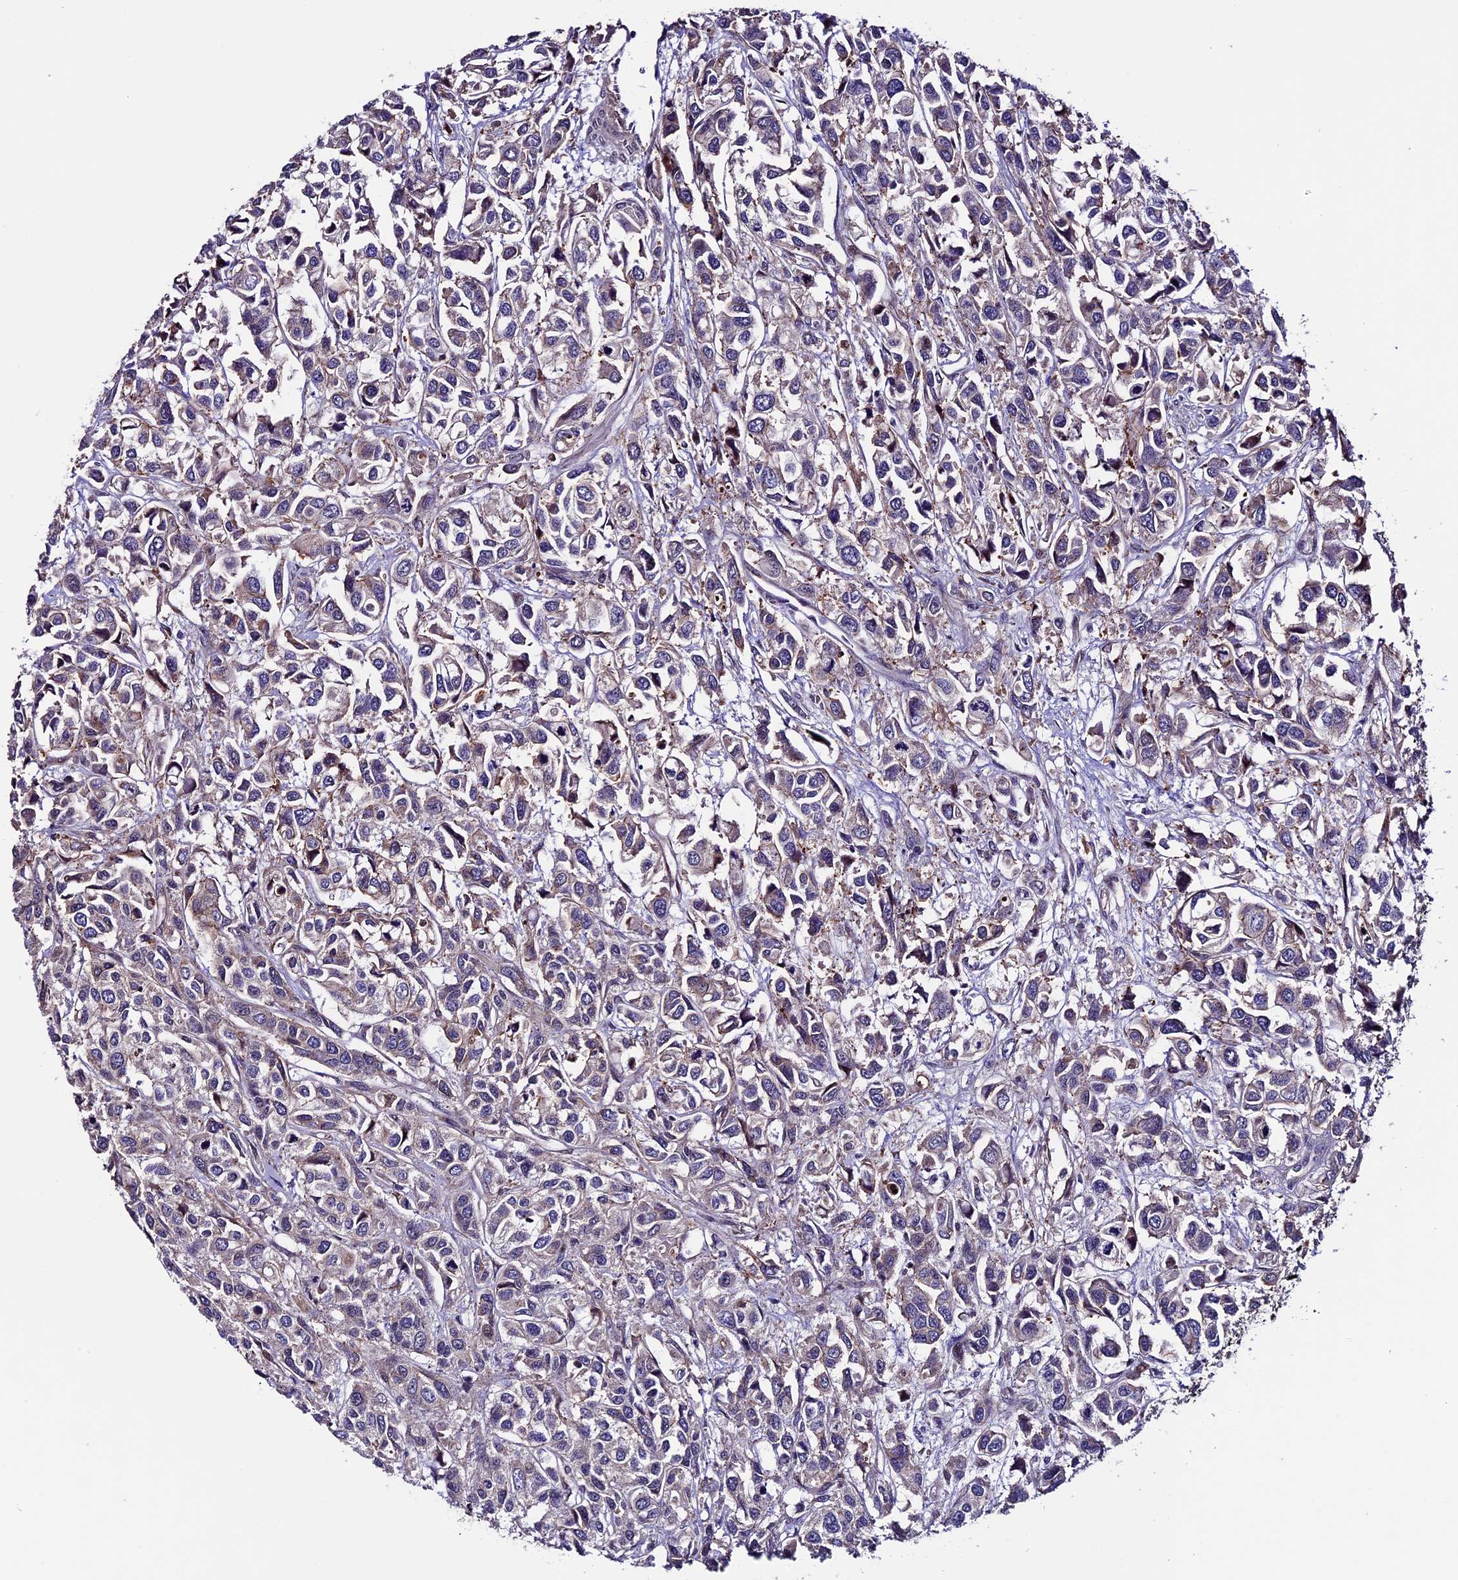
{"staining": {"intensity": "weak", "quantity": "25%-75%", "location": "cytoplasmic/membranous"}, "tissue": "urothelial cancer", "cell_type": "Tumor cells", "image_type": "cancer", "snomed": [{"axis": "morphology", "description": "Urothelial carcinoma, High grade"}, {"axis": "topography", "description": "Urinary bladder"}], "caption": "This histopathology image shows immunohistochemistry (IHC) staining of human urothelial carcinoma (high-grade), with low weak cytoplasmic/membranous positivity in approximately 25%-75% of tumor cells.", "gene": "TMEM171", "patient": {"sex": "male", "age": 67}}